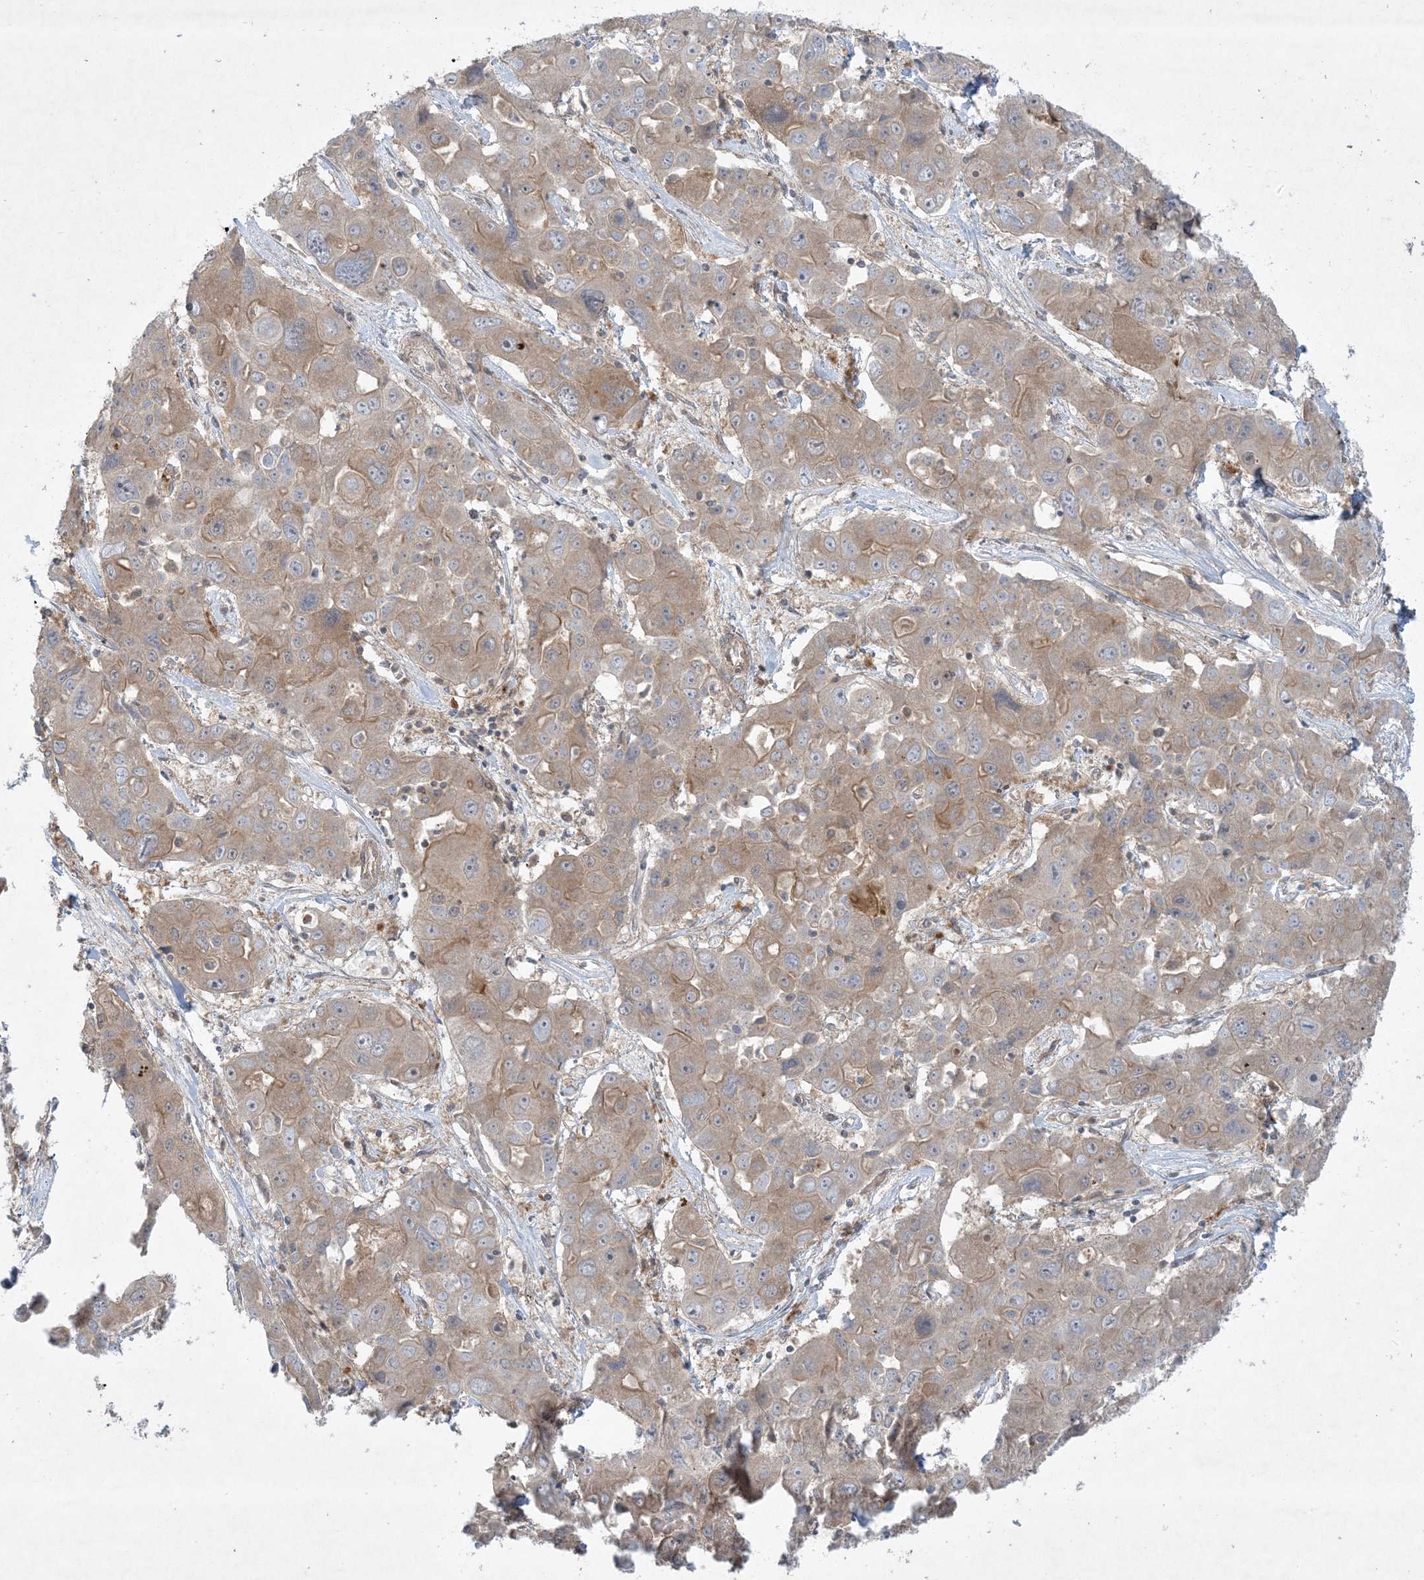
{"staining": {"intensity": "weak", "quantity": "25%-75%", "location": "cytoplasmic/membranous"}, "tissue": "liver cancer", "cell_type": "Tumor cells", "image_type": "cancer", "snomed": [{"axis": "morphology", "description": "Cholangiocarcinoma"}, {"axis": "topography", "description": "Liver"}], "caption": "Human liver cancer (cholangiocarcinoma) stained with a brown dye shows weak cytoplasmic/membranous positive staining in approximately 25%-75% of tumor cells.", "gene": "STAM2", "patient": {"sex": "male", "age": 67}}